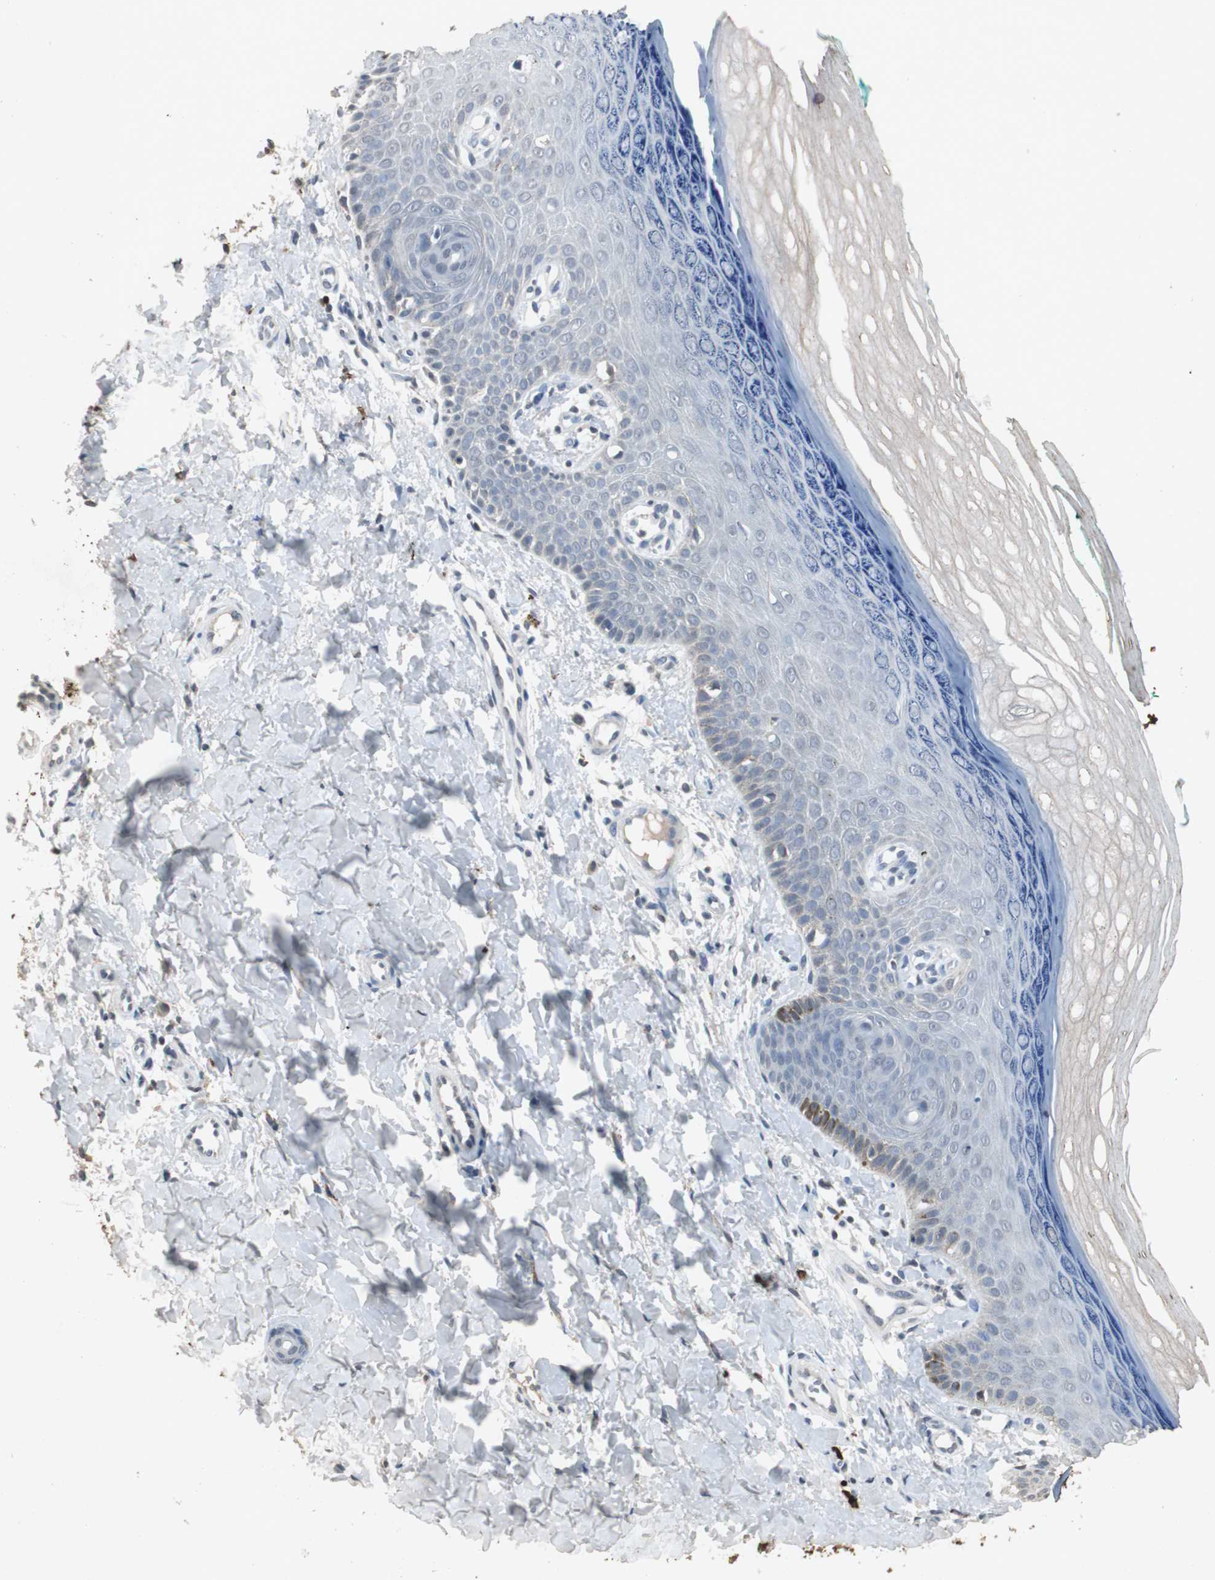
{"staining": {"intensity": "negative", "quantity": "none", "location": "none"}, "tissue": "skin", "cell_type": "Fibroblasts", "image_type": "normal", "snomed": [{"axis": "morphology", "description": "Normal tissue, NOS"}, {"axis": "topography", "description": "Skin"}], "caption": "Immunohistochemistry image of unremarkable human skin stained for a protein (brown), which reveals no positivity in fibroblasts.", "gene": "ADNP2", "patient": {"sex": "male", "age": 26}}